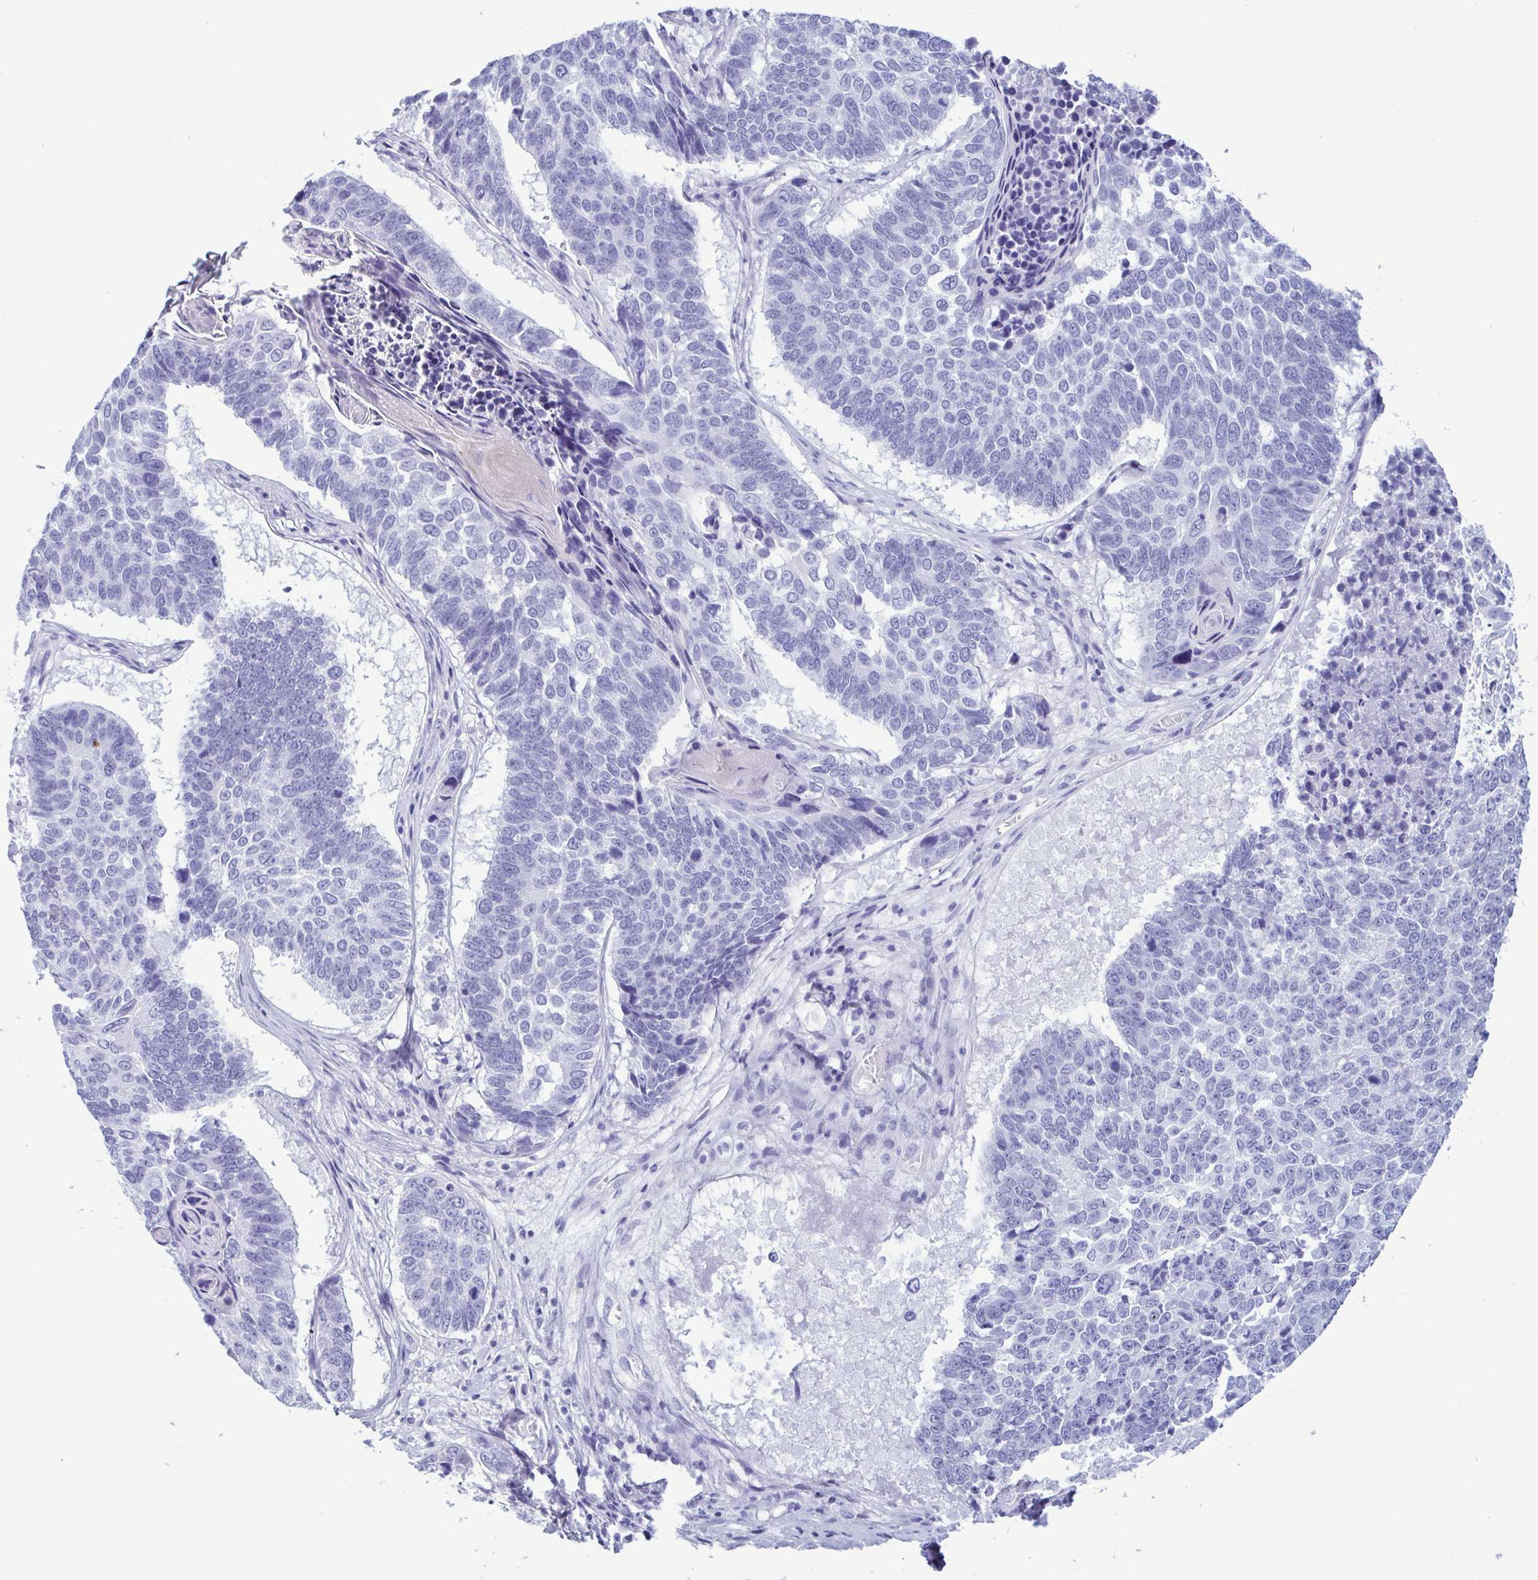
{"staining": {"intensity": "negative", "quantity": "none", "location": "none"}, "tissue": "lung cancer", "cell_type": "Tumor cells", "image_type": "cancer", "snomed": [{"axis": "morphology", "description": "Squamous cell carcinoma, NOS"}, {"axis": "topography", "description": "Lung"}], "caption": "An image of human squamous cell carcinoma (lung) is negative for staining in tumor cells.", "gene": "LTF", "patient": {"sex": "male", "age": 73}}